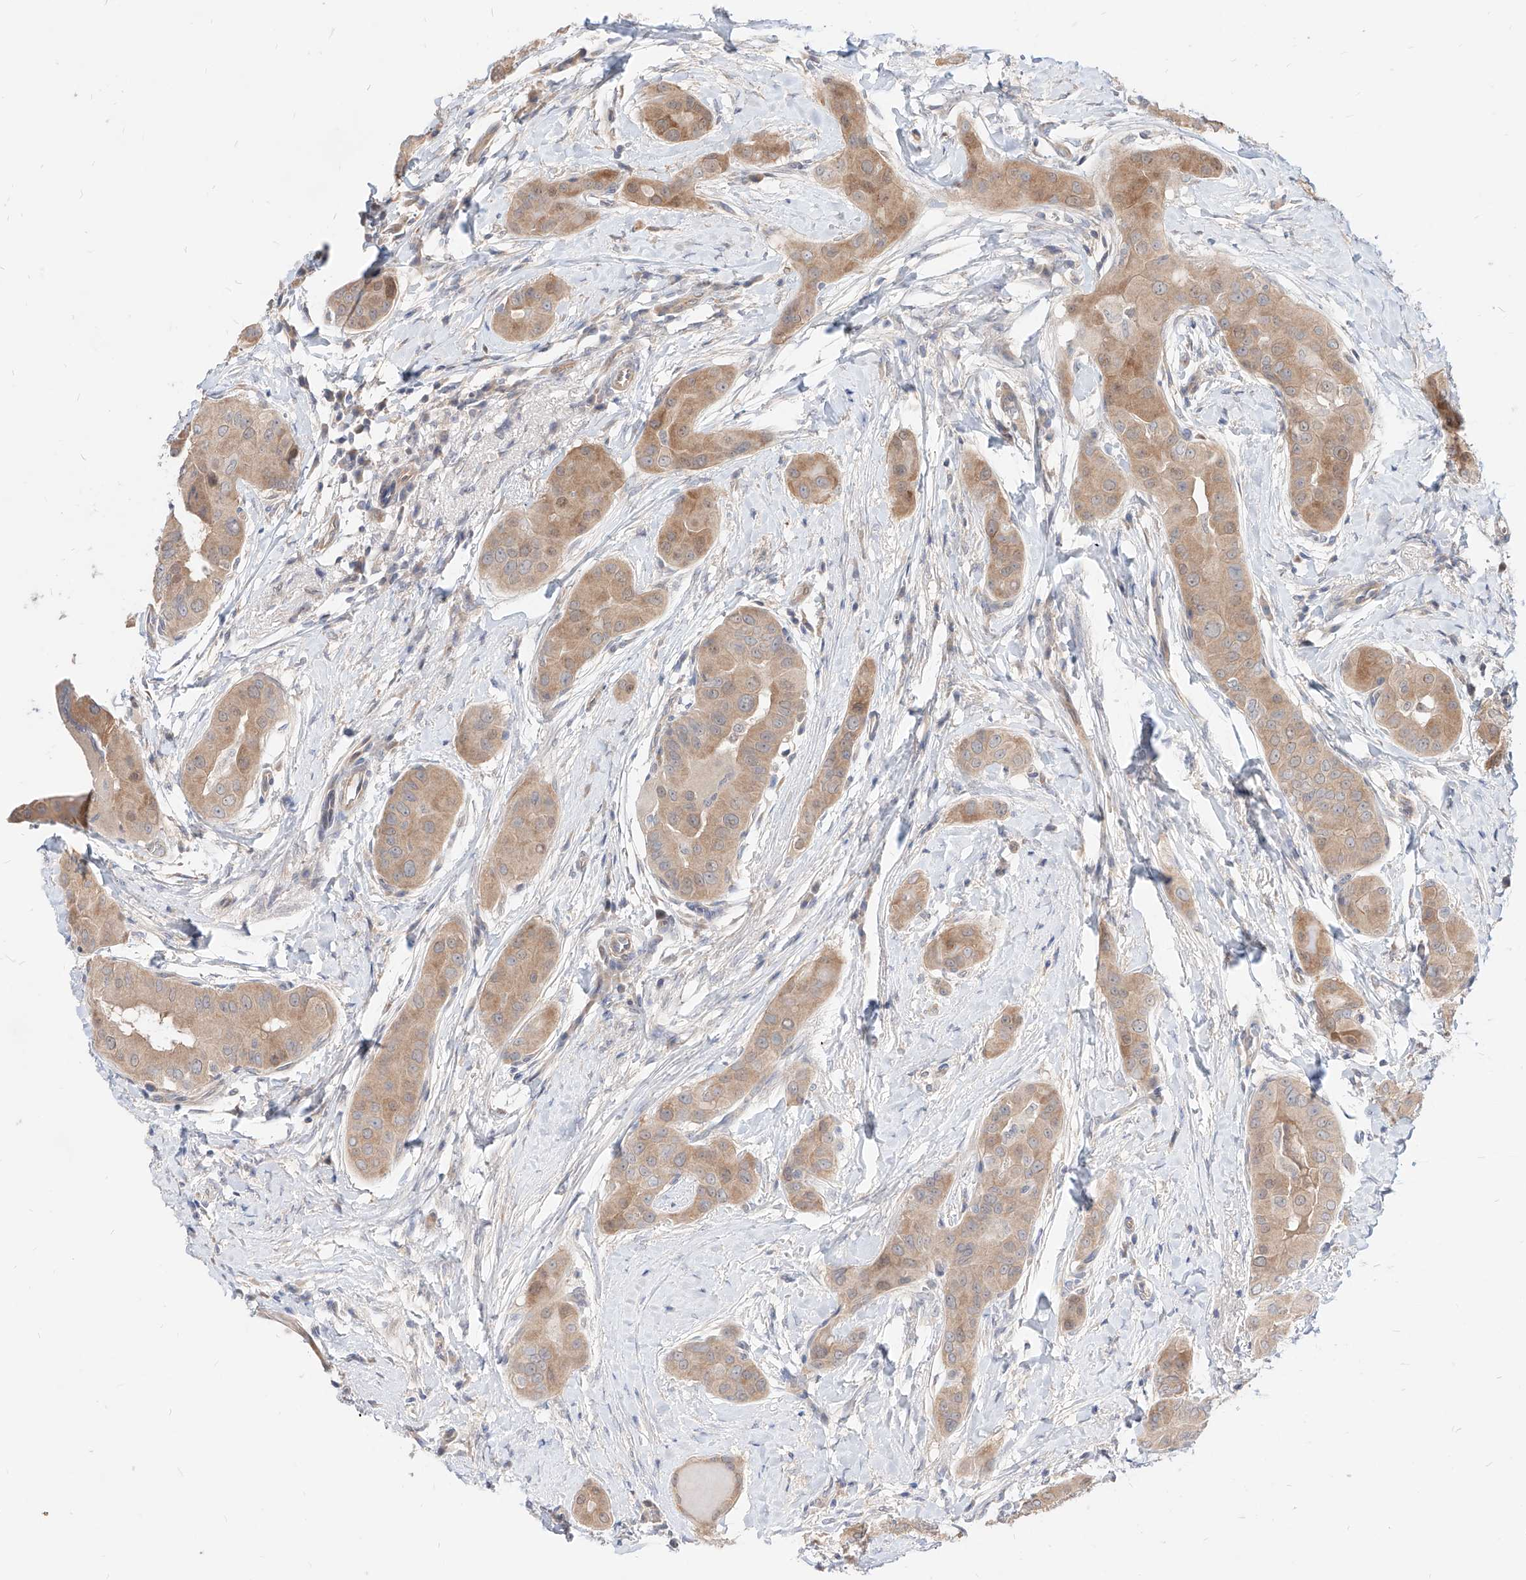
{"staining": {"intensity": "moderate", "quantity": ">75%", "location": "cytoplasmic/membranous"}, "tissue": "thyroid cancer", "cell_type": "Tumor cells", "image_type": "cancer", "snomed": [{"axis": "morphology", "description": "Papillary adenocarcinoma, NOS"}, {"axis": "topography", "description": "Thyroid gland"}], "caption": "Thyroid papillary adenocarcinoma stained with a brown dye reveals moderate cytoplasmic/membranous positive positivity in about >75% of tumor cells.", "gene": "TSNAX", "patient": {"sex": "male", "age": 33}}